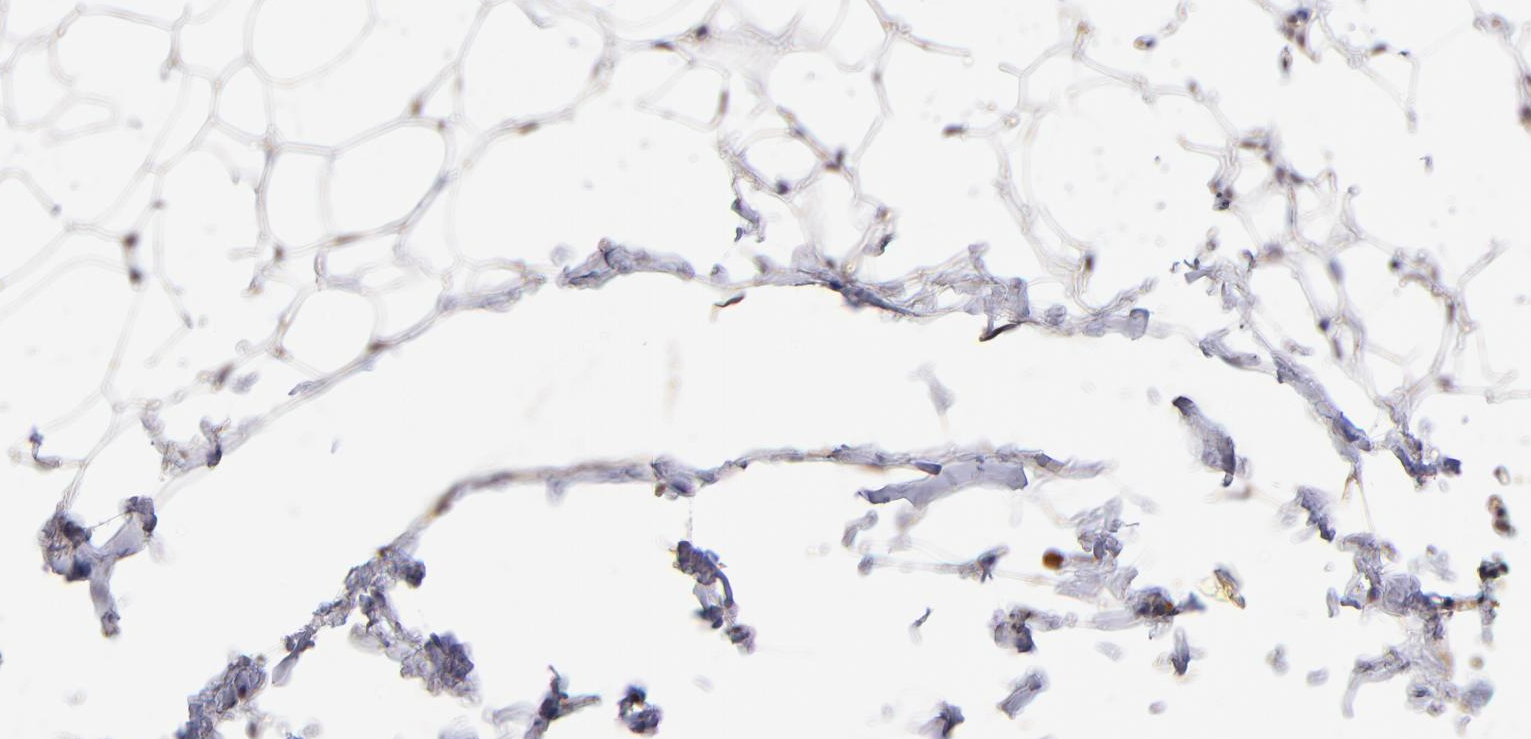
{"staining": {"intensity": "moderate", "quantity": ">75%", "location": "cytoplasmic/membranous"}, "tissue": "adipose tissue", "cell_type": "Adipocytes", "image_type": "normal", "snomed": [{"axis": "morphology", "description": "Normal tissue, NOS"}, {"axis": "topography", "description": "Soft tissue"}], "caption": "Immunohistochemical staining of unremarkable human adipose tissue displays moderate cytoplasmic/membranous protein expression in approximately >75% of adipocytes.", "gene": "RNASEL", "patient": {"sex": "male", "age": 26}}